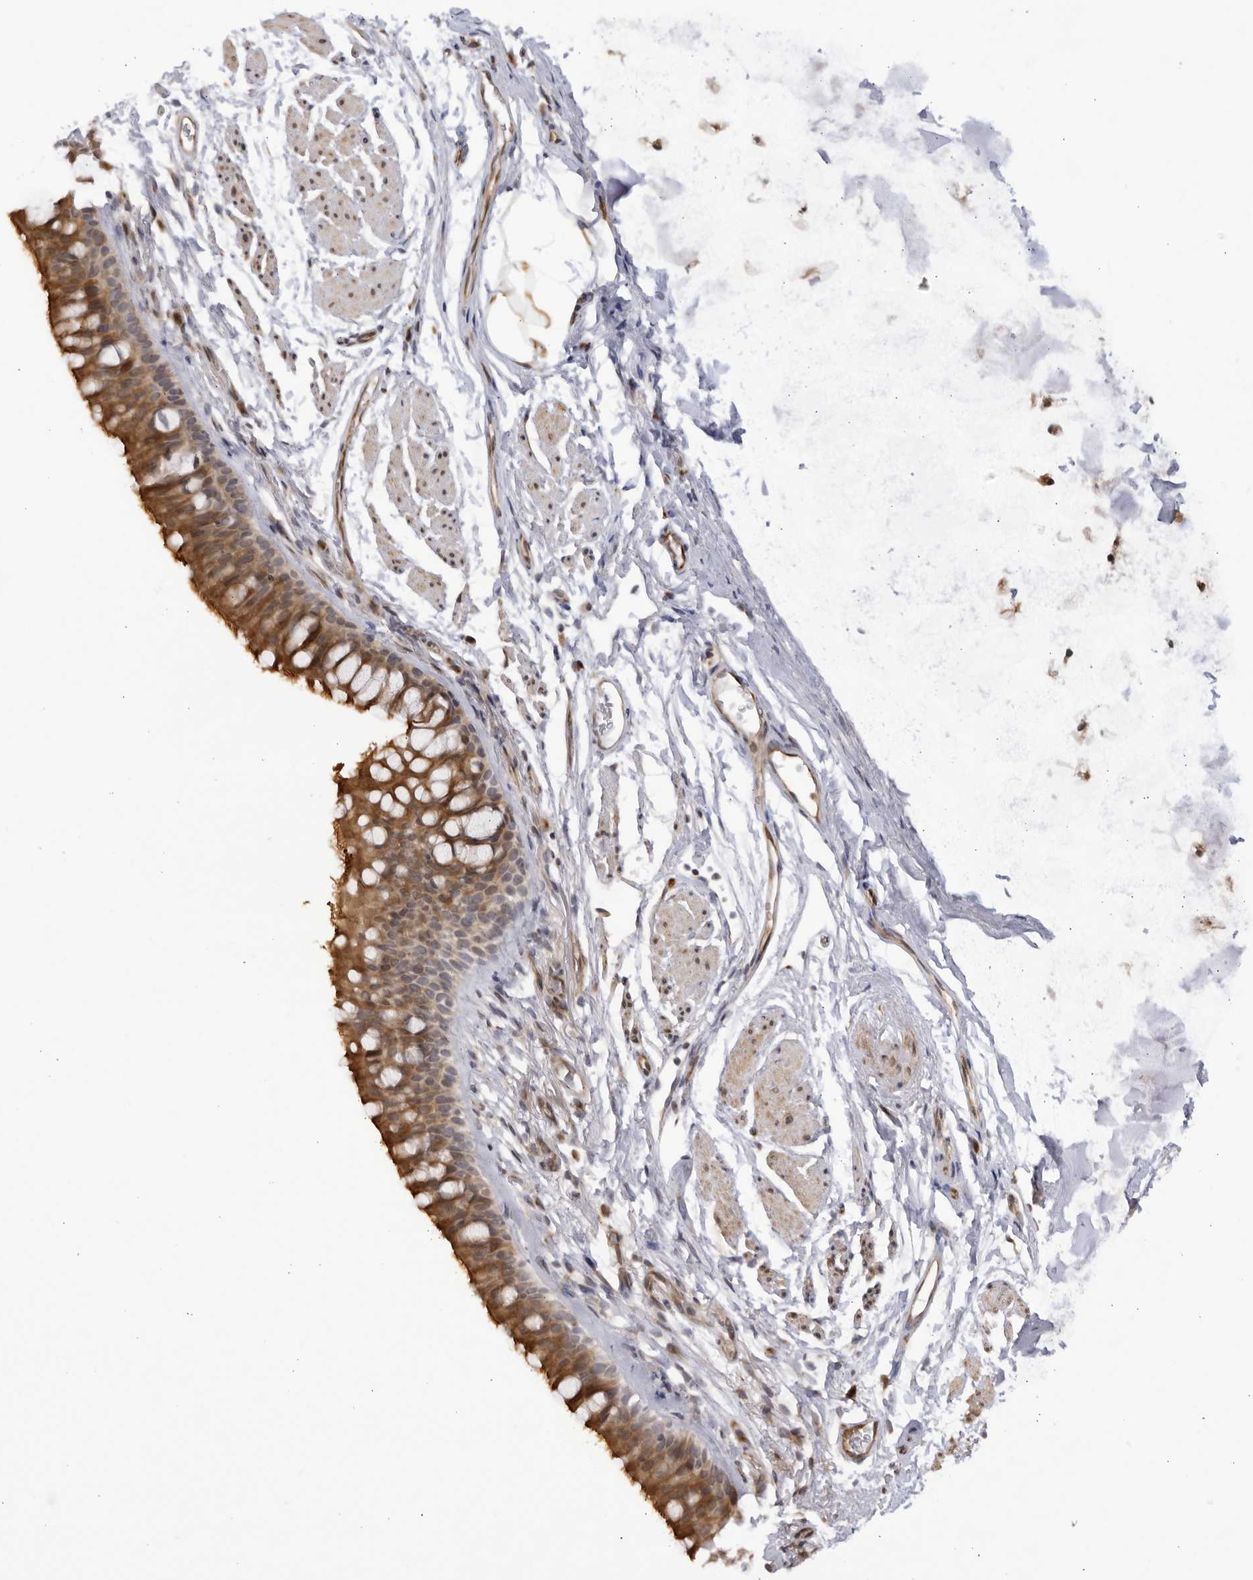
{"staining": {"intensity": "strong", "quantity": ">75%", "location": "cytoplasmic/membranous"}, "tissue": "bronchus", "cell_type": "Respiratory epithelial cells", "image_type": "normal", "snomed": [{"axis": "morphology", "description": "Normal tissue, NOS"}, {"axis": "topography", "description": "Cartilage tissue"}, {"axis": "topography", "description": "Bronchus"}], "caption": "Immunohistochemical staining of unremarkable bronchus displays high levels of strong cytoplasmic/membranous expression in about >75% of respiratory epithelial cells. (Brightfield microscopy of DAB IHC at high magnification).", "gene": "CNBD1", "patient": {"sex": "female", "age": 53}}